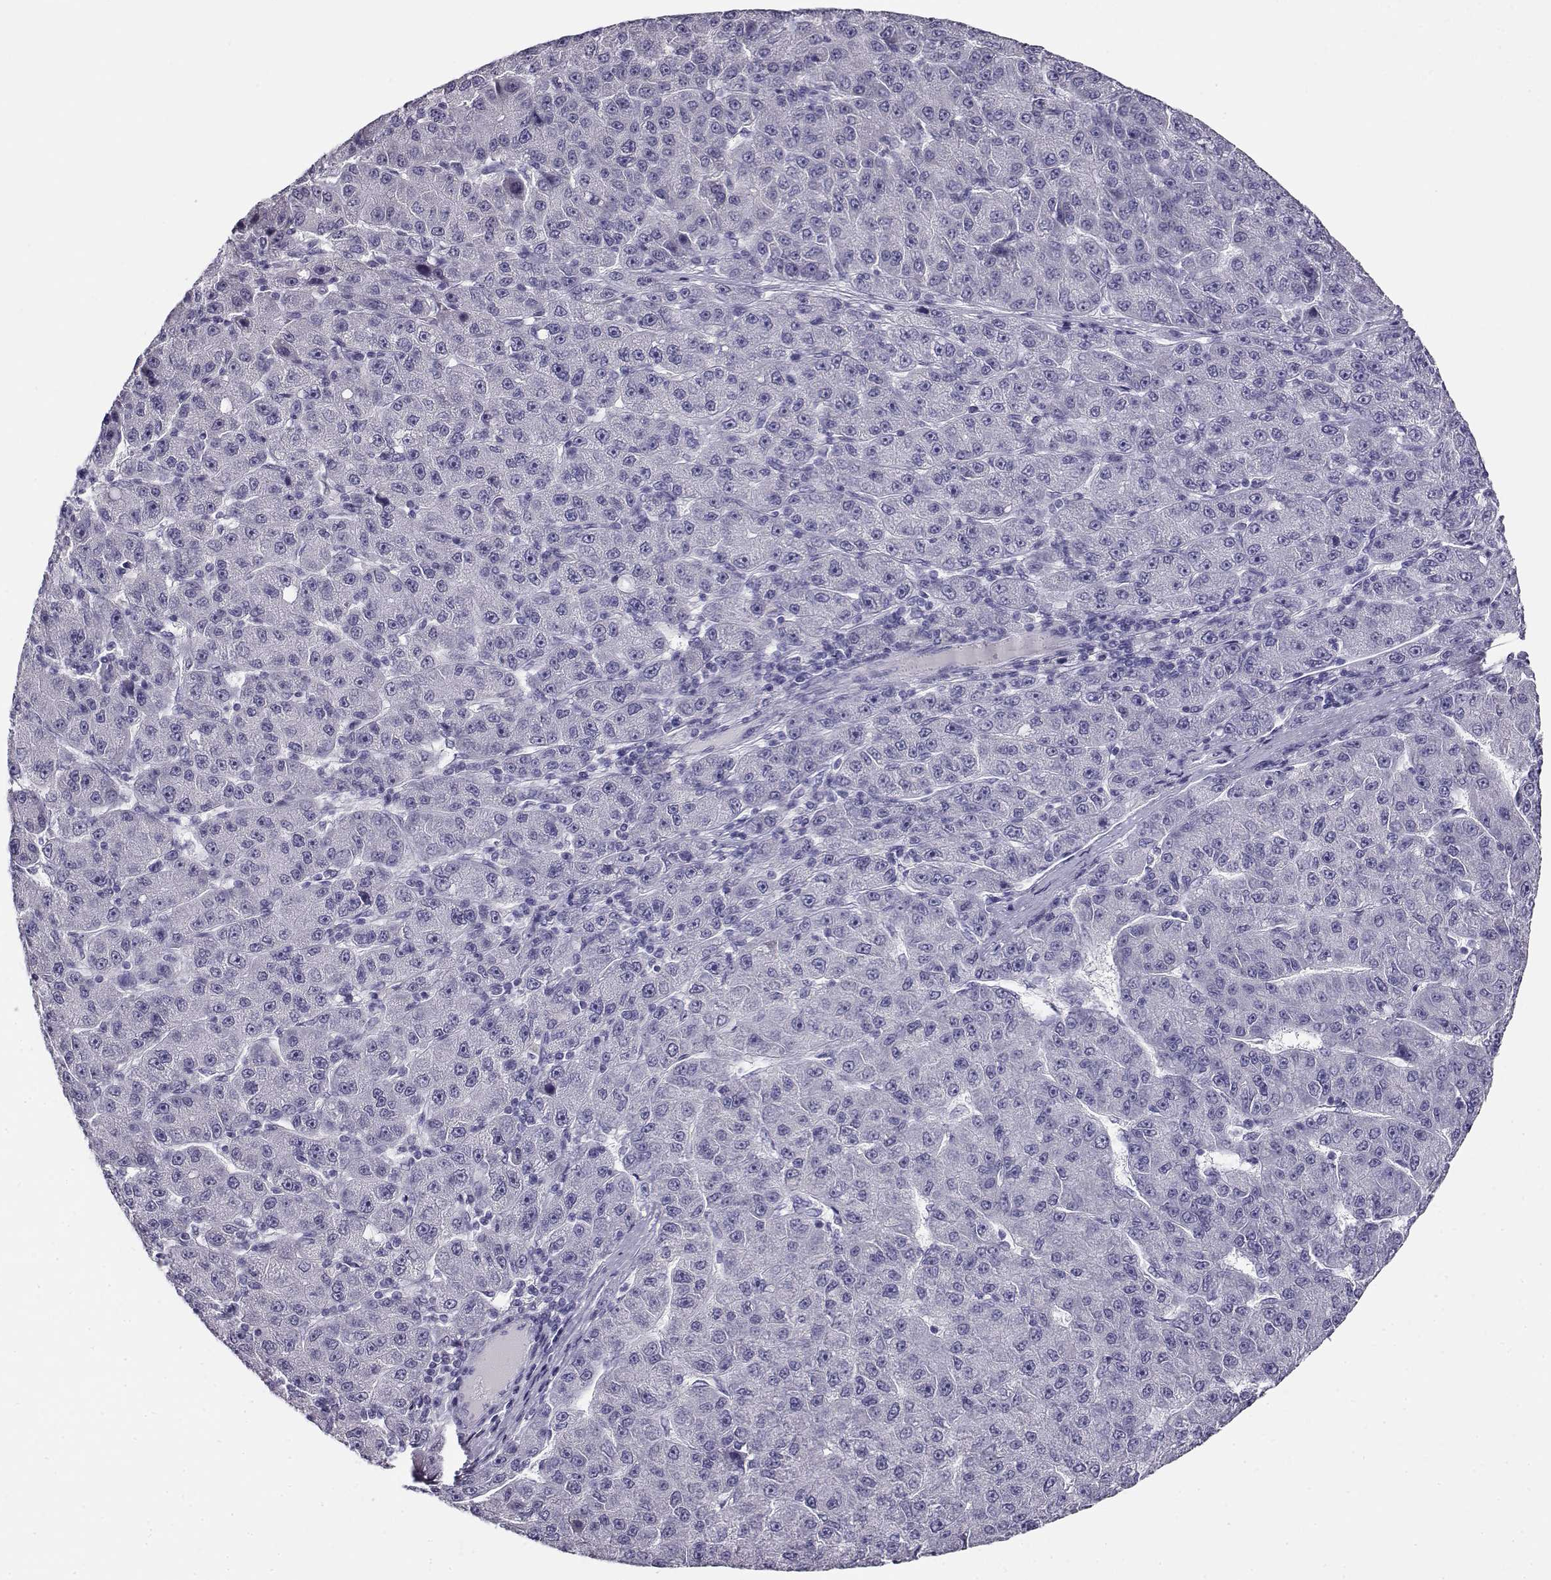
{"staining": {"intensity": "negative", "quantity": "none", "location": "none"}, "tissue": "liver cancer", "cell_type": "Tumor cells", "image_type": "cancer", "snomed": [{"axis": "morphology", "description": "Carcinoma, Hepatocellular, NOS"}, {"axis": "topography", "description": "Liver"}], "caption": "The image shows no significant positivity in tumor cells of liver cancer.", "gene": "CABS1", "patient": {"sex": "male", "age": 67}}